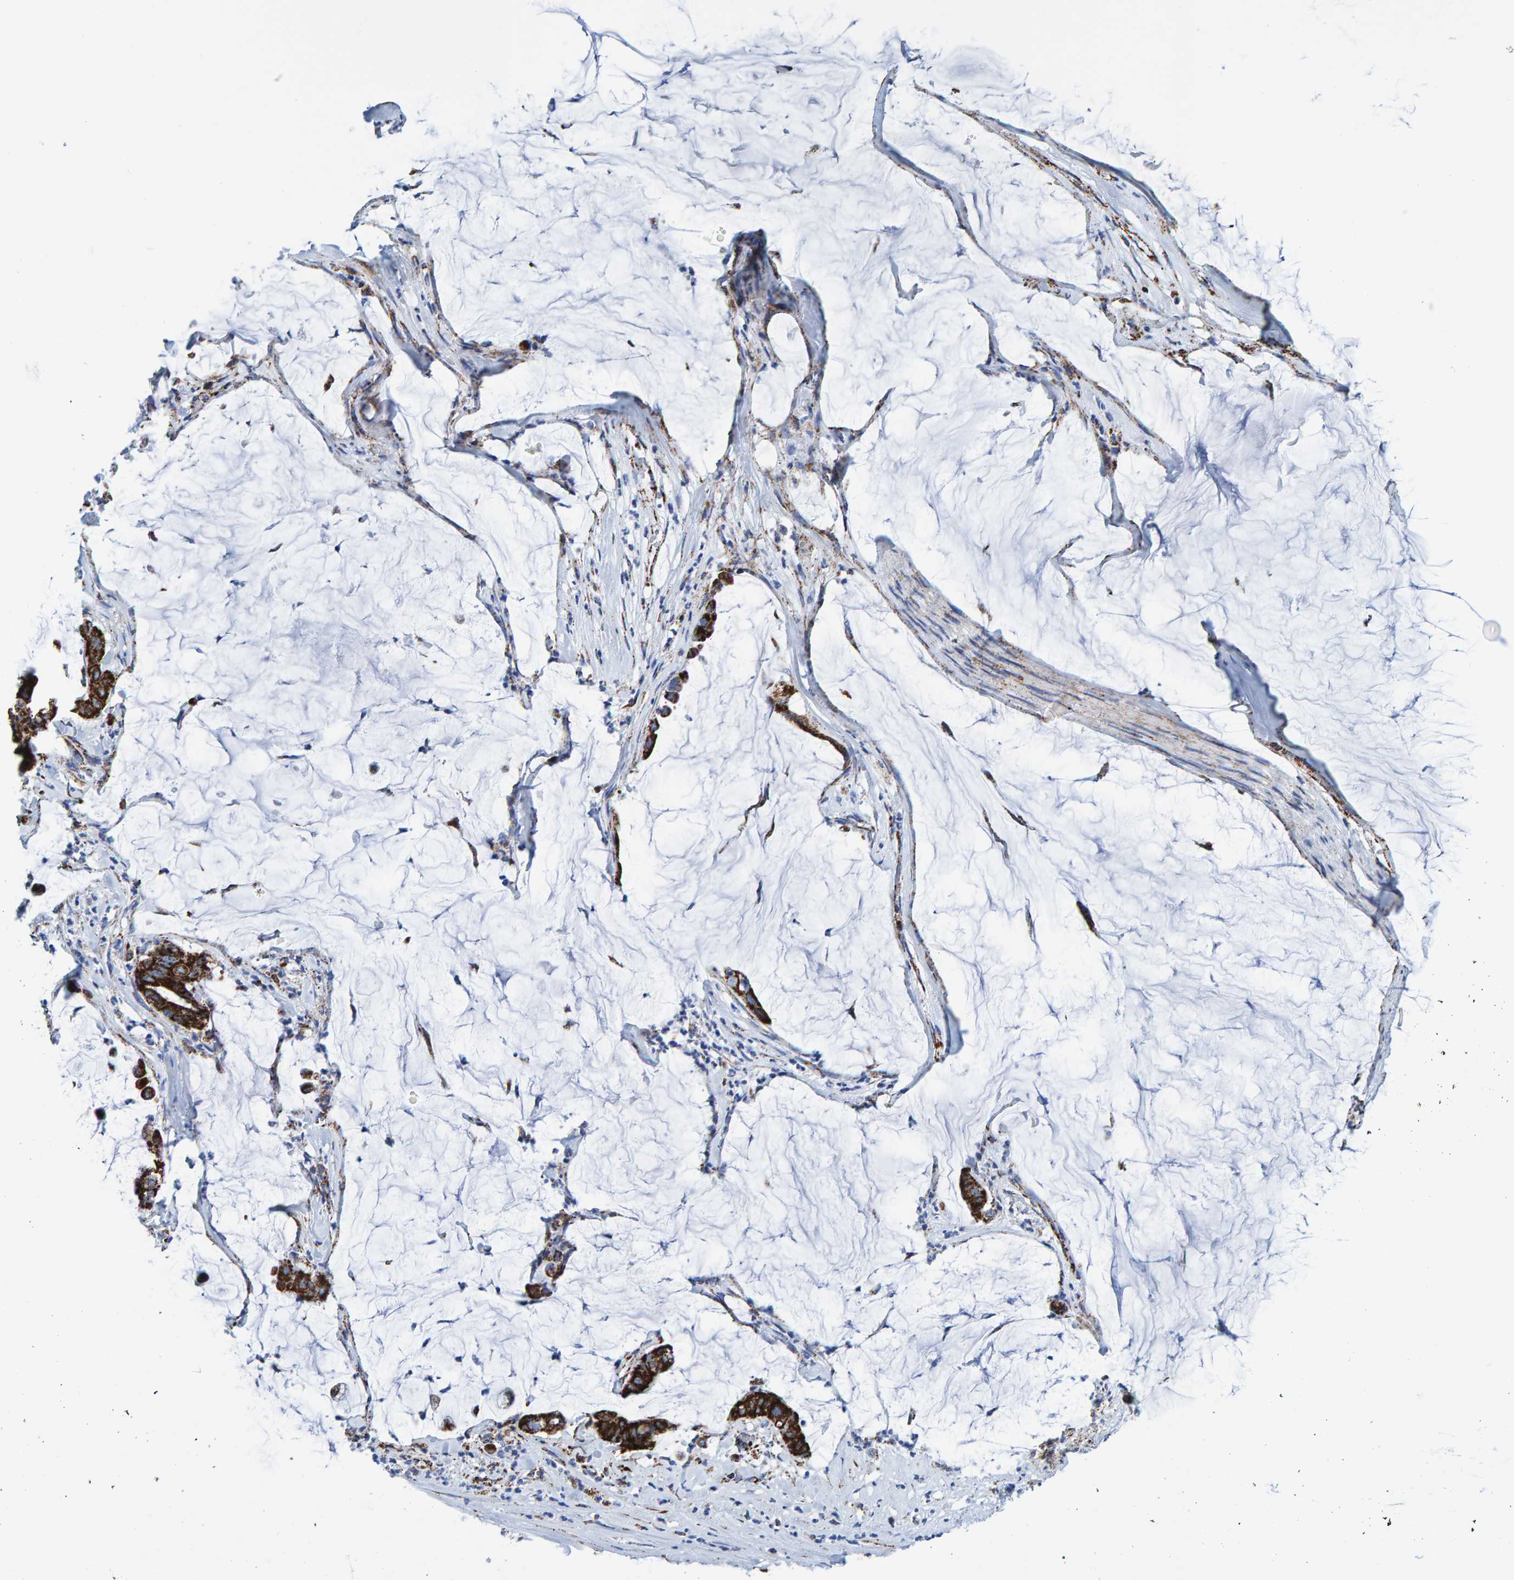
{"staining": {"intensity": "strong", "quantity": ">75%", "location": "cytoplasmic/membranous"}, "tissue": "pancreatic cancer", "cell_type": "Tumor cells", "image_type": "cancer", "snomed": [{"axis": "morphology", "description": "Adenocarcinoma, NOS"}, {"axis": "topography", "description": "Pancreas"}], "caption": "This photomicrograph exhibits IHC staining of adenocarcinoma (pancreatic), with high strong cytoplasmic/membranous staining in about >75% of tumor cells.", "gene": "ENSG00000262660", "patient": {"sex": "male", "age": 41}}